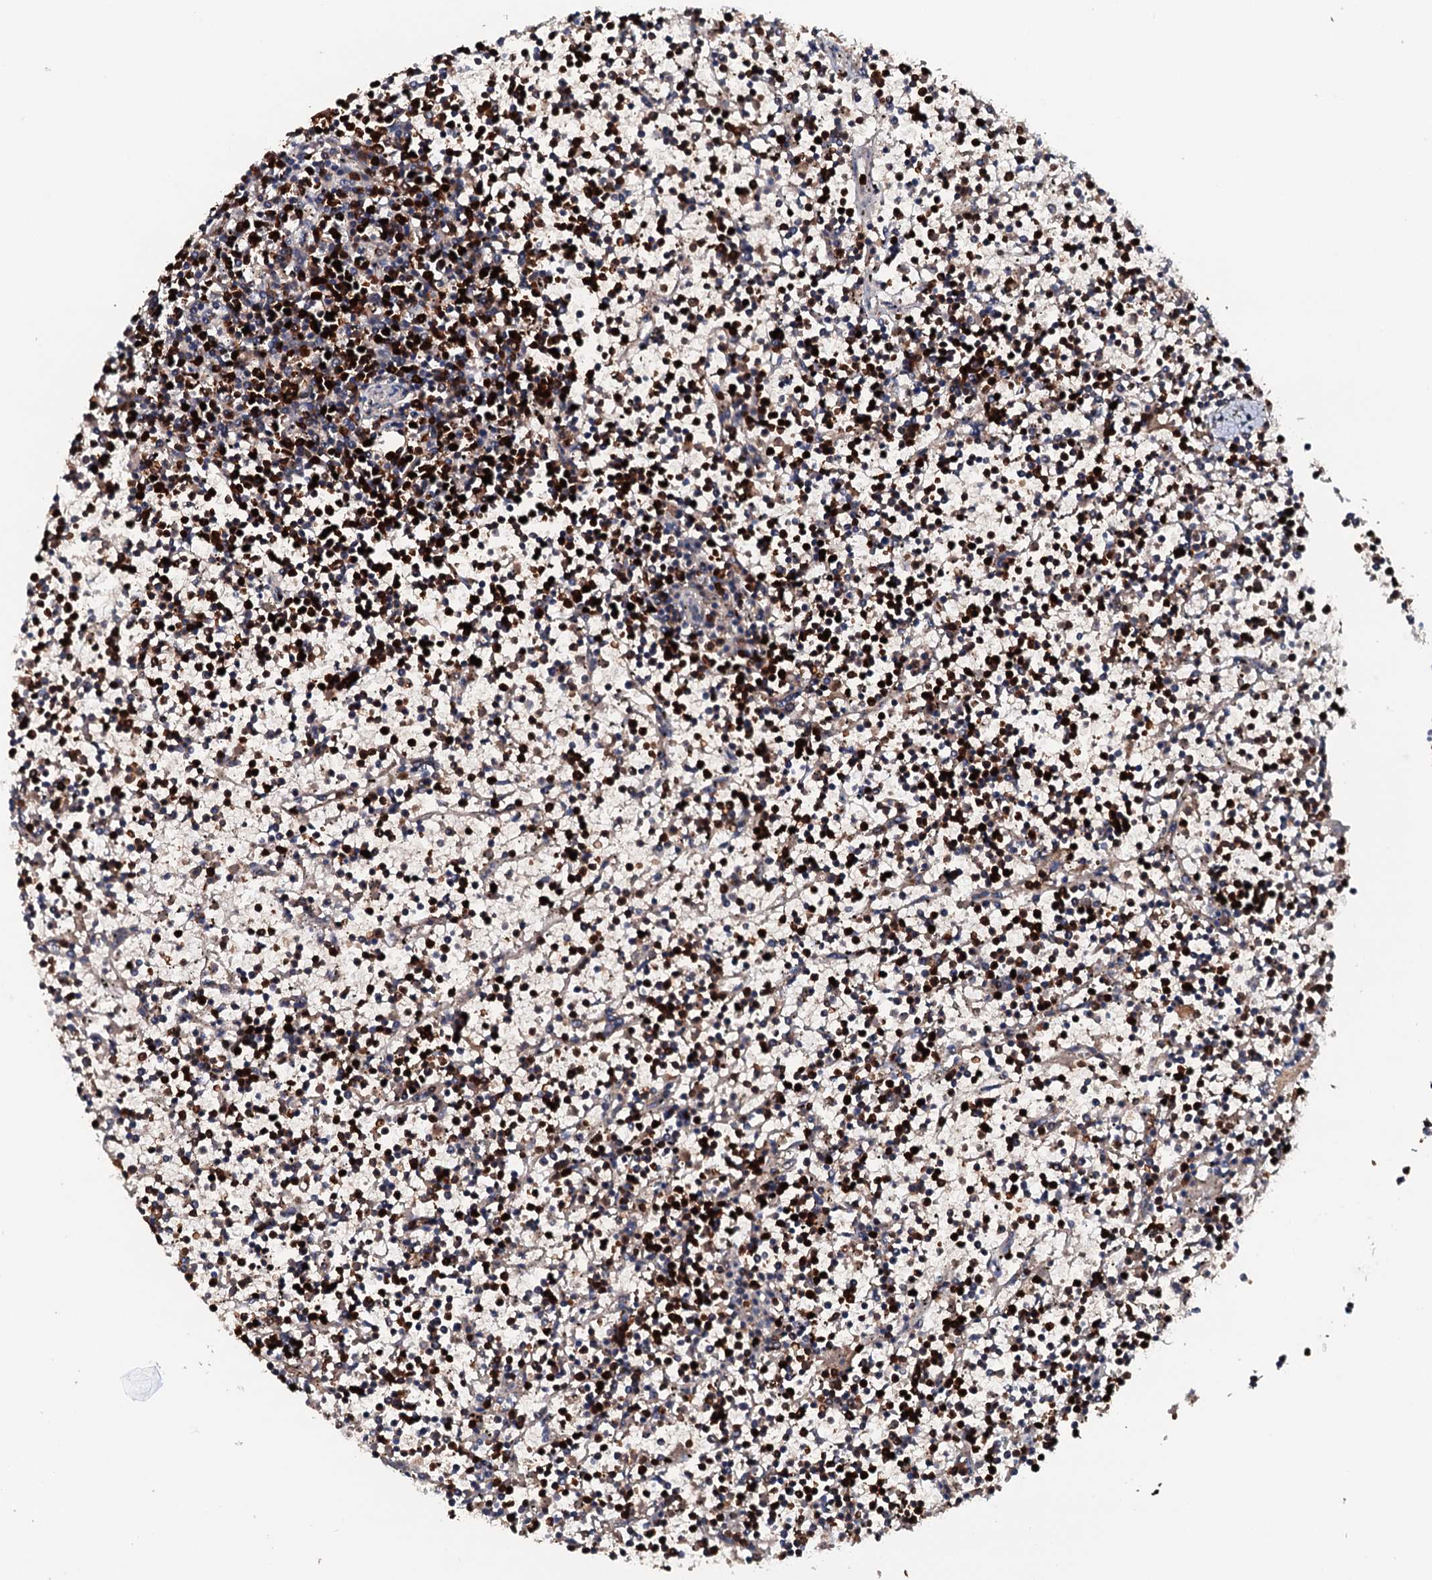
{"staining": {"intensity": "strong", "quantity": ">75%", "location": "nuclear"}, "tissue": "lymphoma", "cell_type": "Tumor cells", "image_type": "cancer", "snomed": [{"axis": "morphology", "description": "Malignant lymphoma, non-Hodgkin's type, Low grade"}, {"axis": "topography", "description": "Spleen"}], "caption": "This is an image of immunohistochemistry staining of lymphoma, which shows strong positivity in the nuclear of tumor cells.", "gene": "NEK1", "patient": {"sex": "female", "age": 19}}